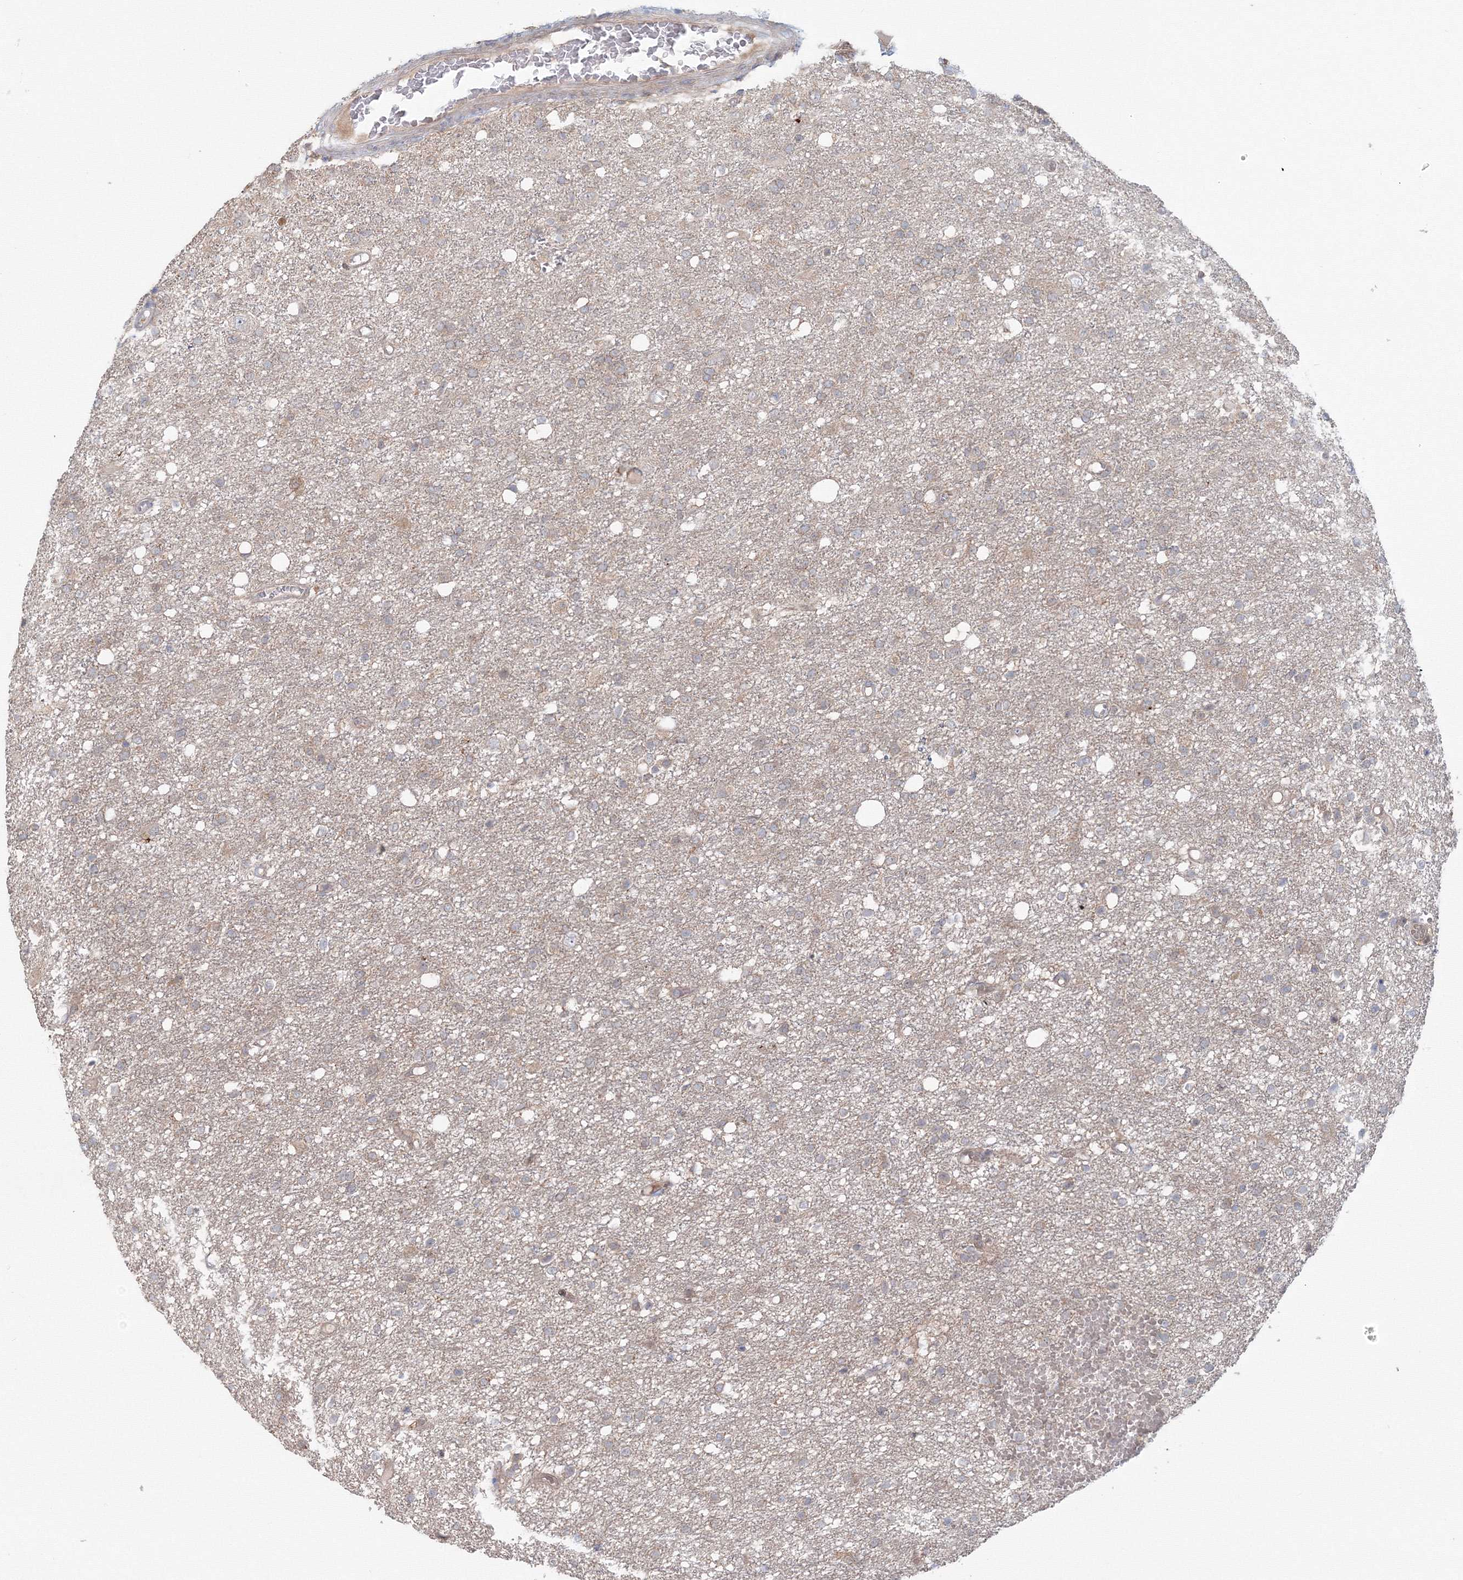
{"staining": {"intensity": "weak", "quantity": "25%-75%", "location": "cytoplasmic/membranous"}, "tissue": "glioma", "cell_type": "Tumor cells", "image_type": "cancer", "snomed": [{"axis": "morphology", "description": "Glioma, malignant, High grade"}, {"axis": "topography", "description": "Brain"}], "caption": "Protein positivity by immunohistochemistry (IHC) exhibits weak cytoplasmic/membranous staining in about 25%-75% of tumor cells in glioma.", "gene": "MKRN2", "patient": {"sex": "female", "age": 59}}